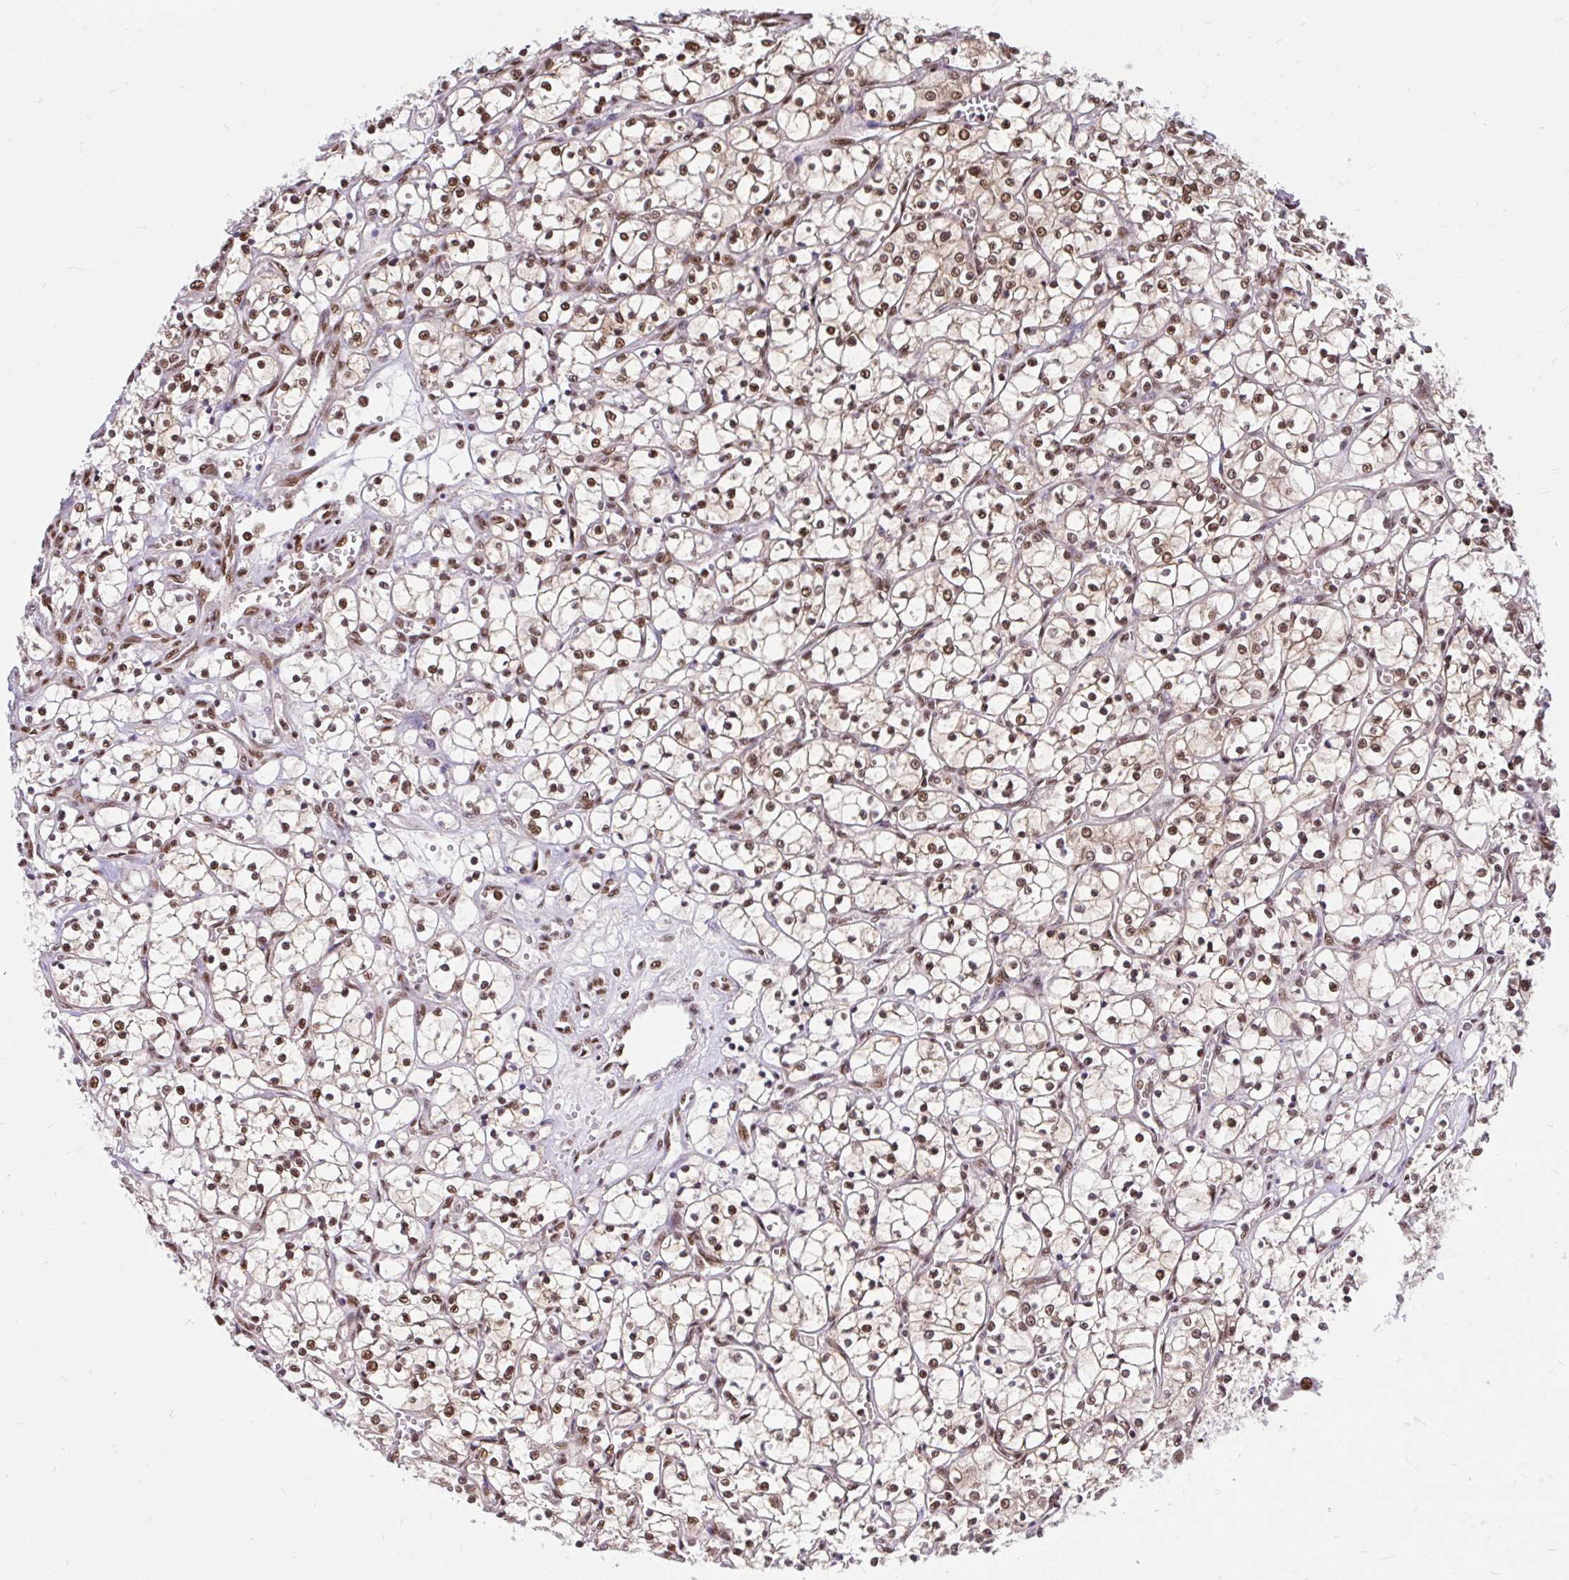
{"staining": {"intensity": "moderate", "quantity": ">75%", "location": "nuclear"}, "tissue": "renal cancer", "cell_type": "Tumor cells", "image_type": "cancer", "snomed": [{"axis": "morphology", "description": "Adenocarcinoma, NOS"}, {"axis": "topography", "description": "Kidney"}], "caption": "IHC photomicrograph of neoplastic tissue: renal adenocarcinoma stained using IHC displays medium levels of moderate protein expression localized specifically in the nuclear of tumor cells, appearing as a nuclear brown color.", "gene": "ABCA9", "patient": {"sex": "female", "age": 69}}